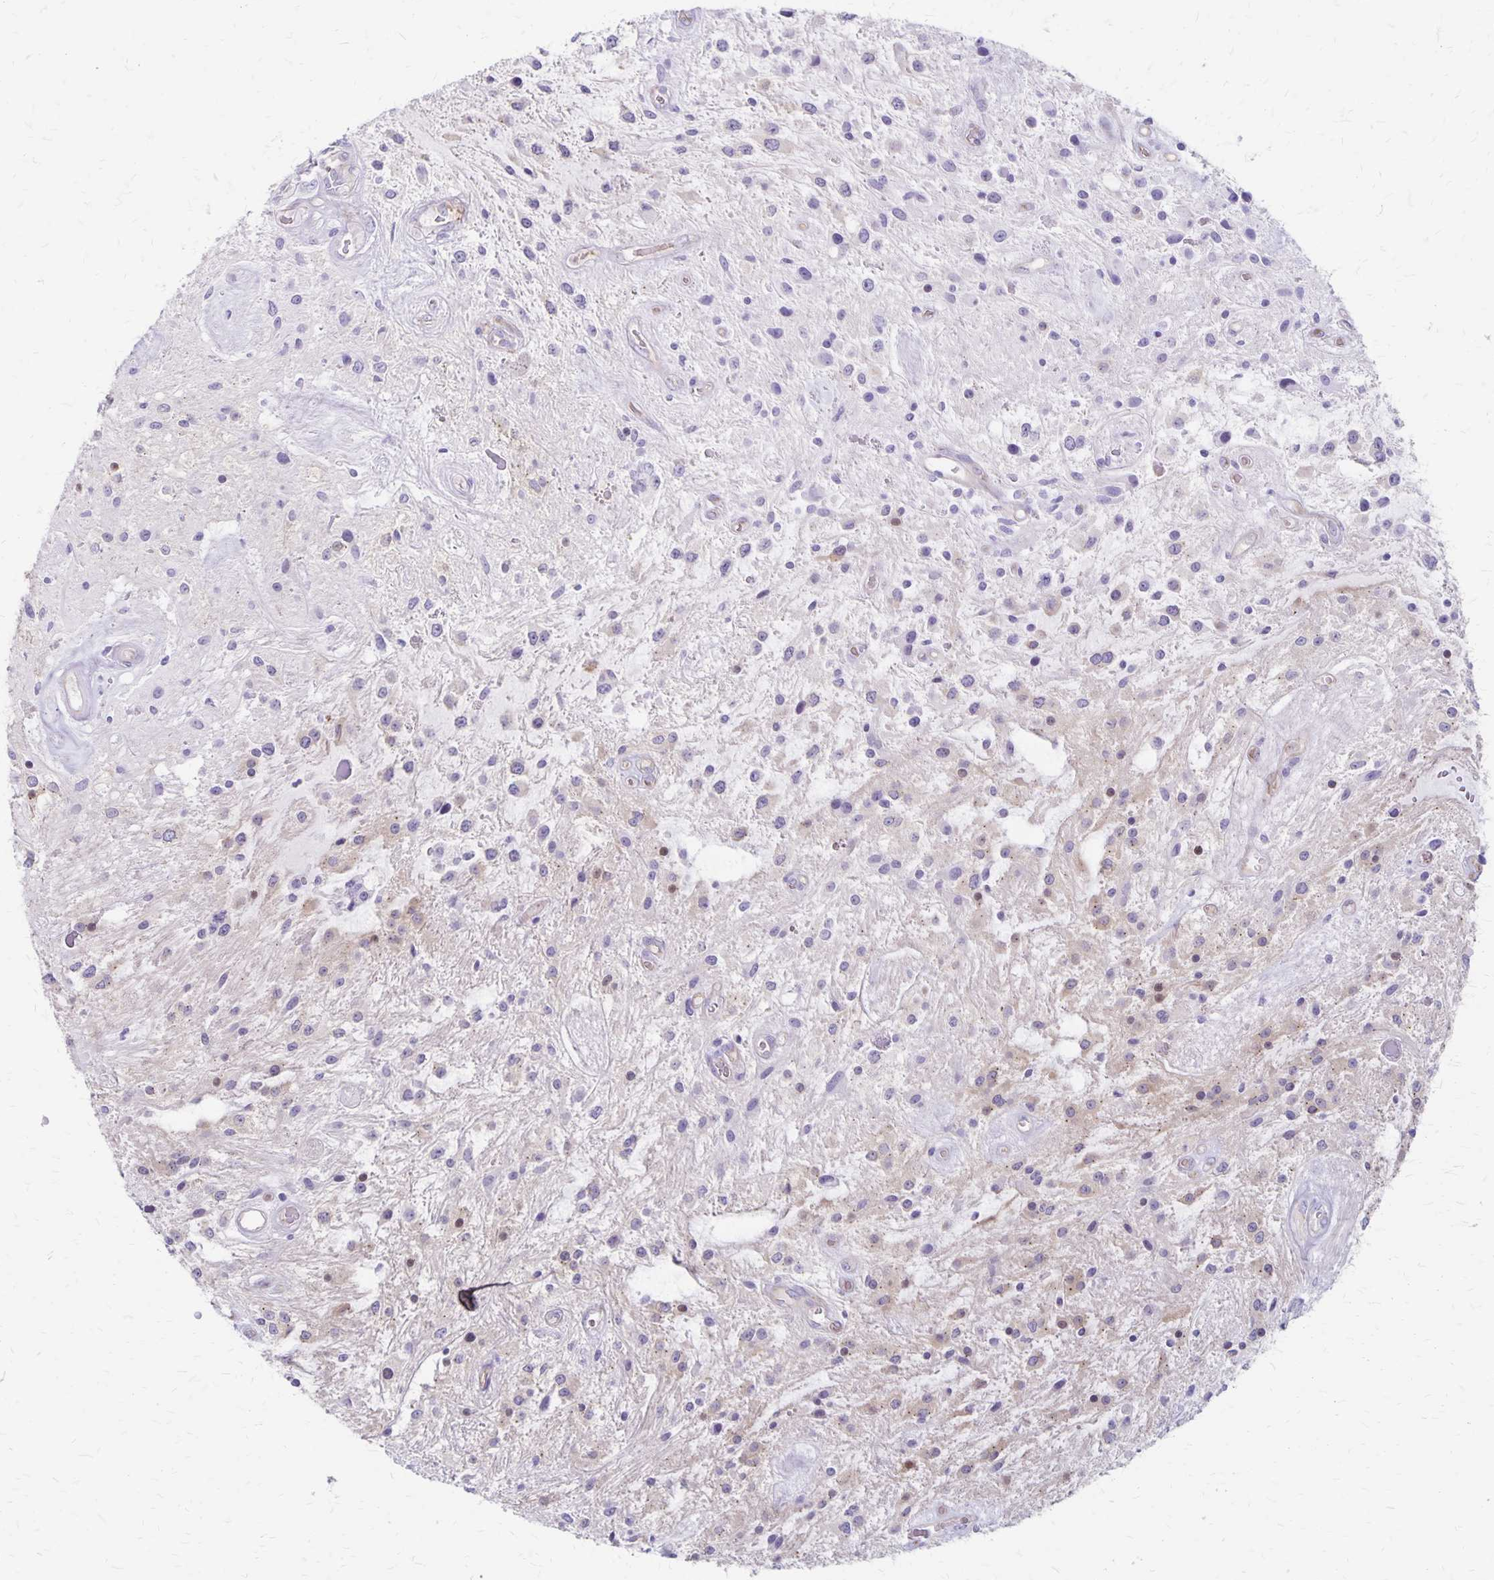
{"staining": {"intensity": "moderate", "quantity": "<25%", "location": "nuclear"}, "tissue": "glioma", "cell_type": "Tumor cells", "image_type": "cancer", "snomed": [{"axis": "morphology", "description": "Glioma, malignant, Low grade"}, {"axis": "topography", "description": "Cerebellum"}], "caption": "A histopathology image of human glioma stained for a protein reveals moderate nuclear brown staining in tumor cells.", "gene": "HOMER1", "patient": {"sex": "female", "age": 14}}